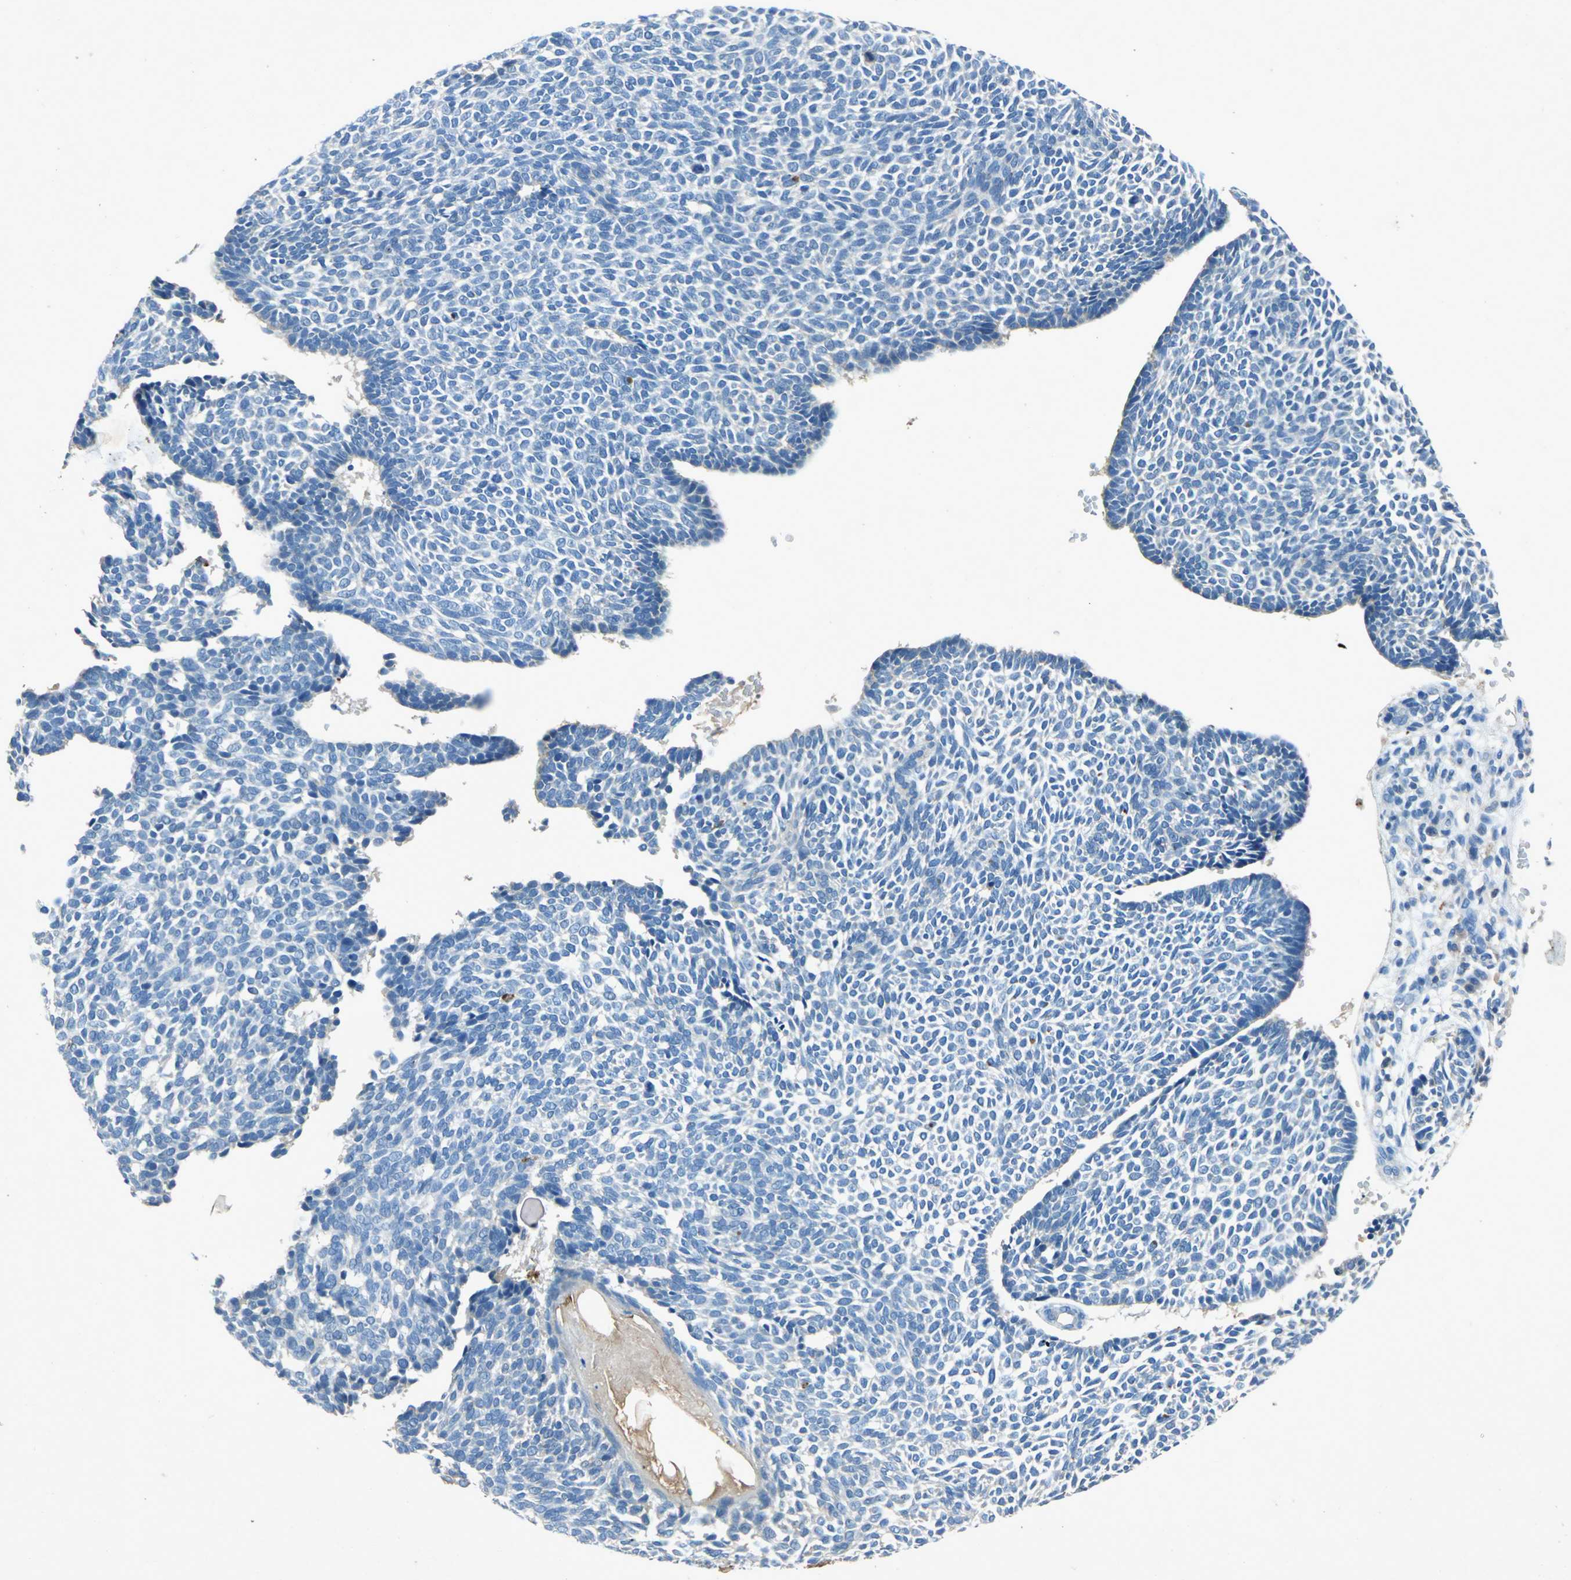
{"staining": {"intensity": "negative", "quantity": "none", "location": "none"}, "tissue": "skin cancer", "cell_type": "Tumor cells", "image_type": "cancer", "snomed": [{"axis": "morphology", "description": "Normal tissue, NOS"}, {"axis": "morphology", "description": "Basal cell carcinoma"}, {"axis": "topography", "description": "Skin"}], "caption": "A photomicrograph of human basal cell carcinoma (skin) is negative for staining in tumor cells. (IHC, brightfield microscopy, high magnification).", "gene": "ADAMTS5", "patient": {"sex": "male", "age": 87}}